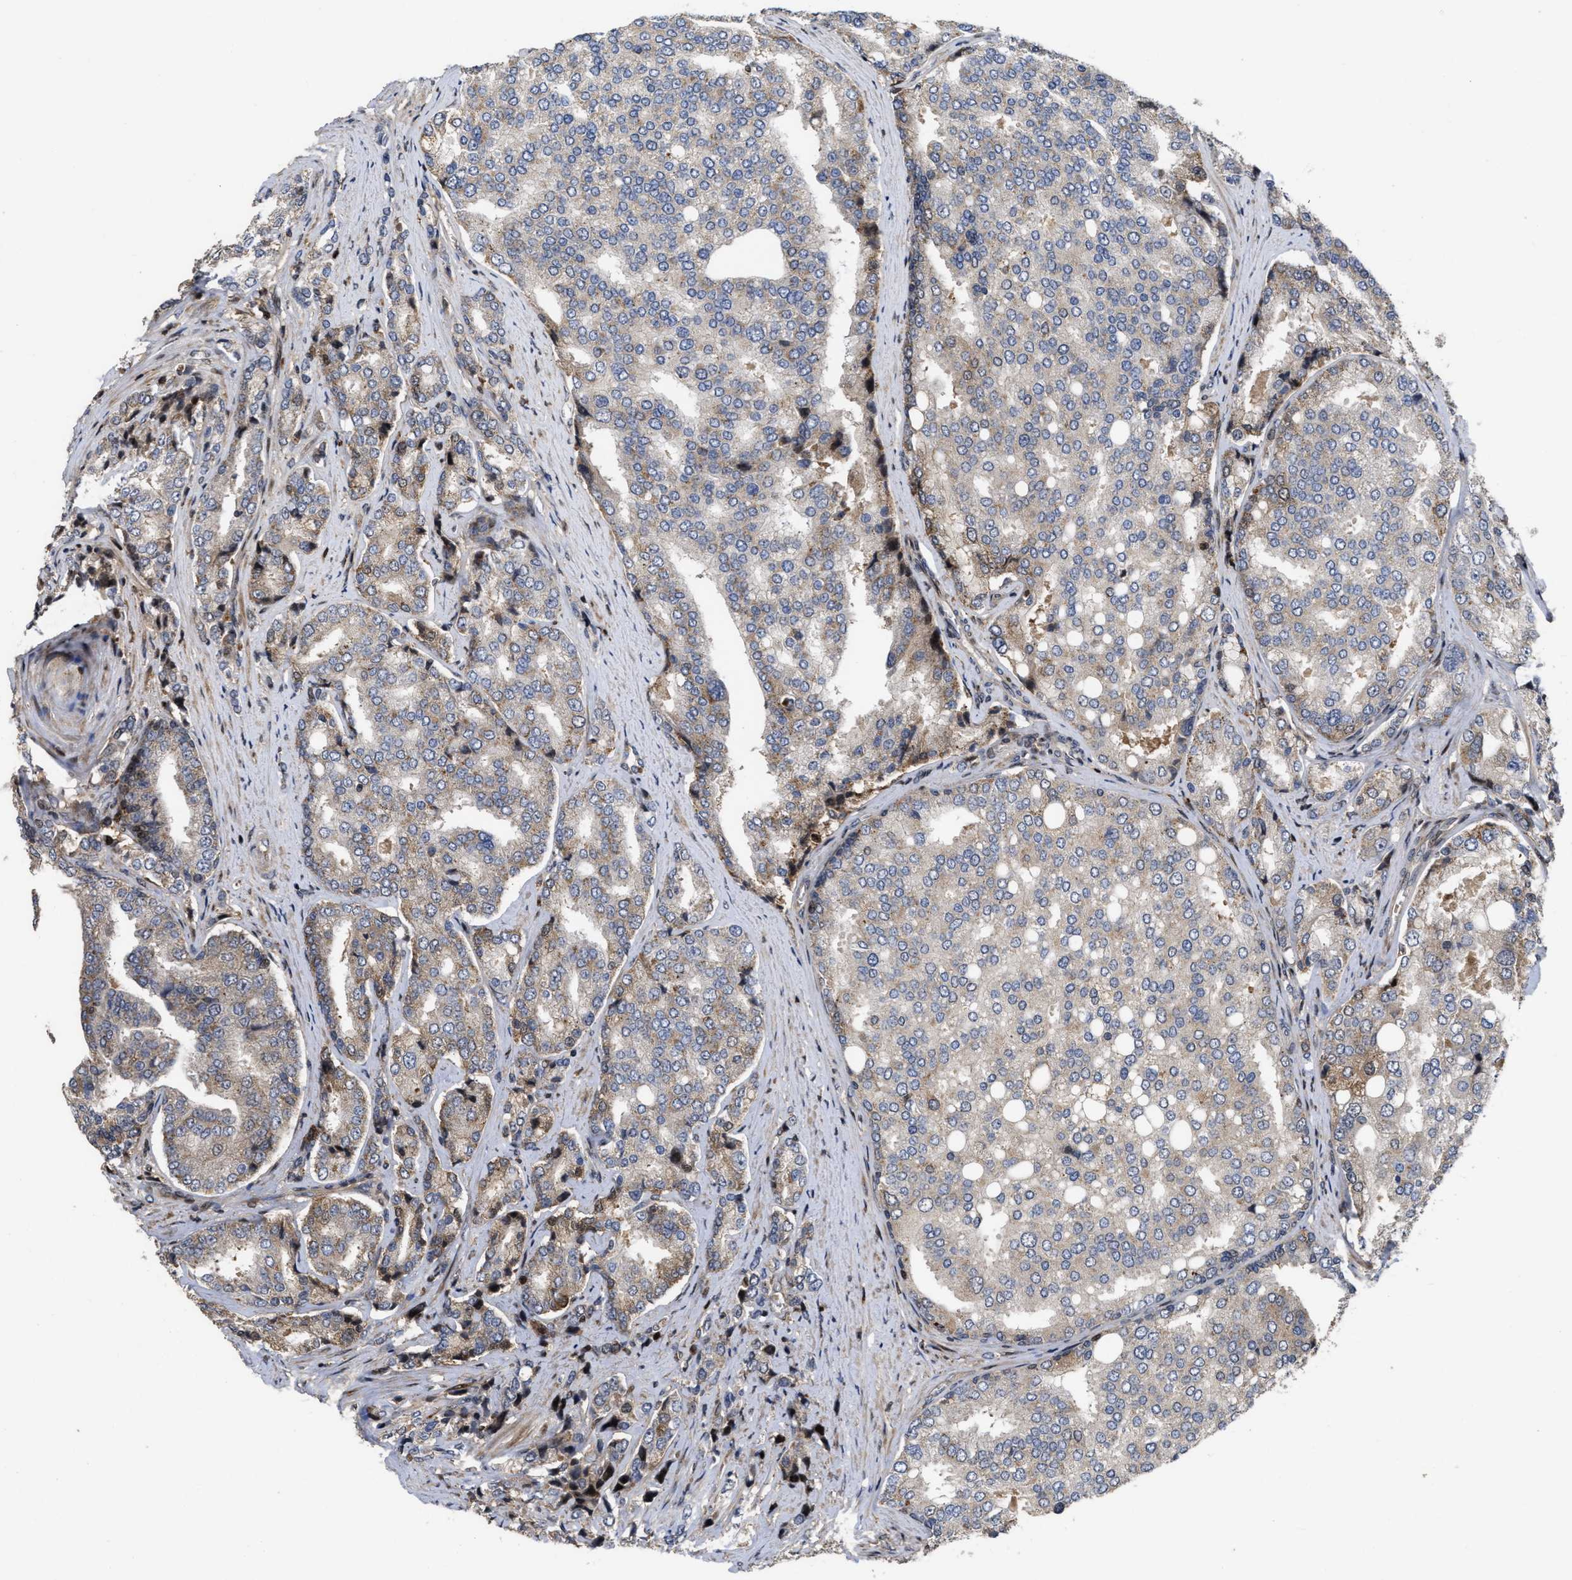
{"staining": {"intensity": "moderate", "quantity": "25%-75%", "location": "cytoplasmic/membranous"}, "tissue": "prostate cancer", "cell_type": "Tumor cells", "image_type": "cancer", "snomed": [{"axis": "morphology", "description": "Adenocarcinoma, High grade"}, {"axis": "topography", "description": "Prostate"}], "caption": "IHC of prostate high-grade adenocarcinoma displays medium levels of moderate cytoplasmic/membranous staining in approximately 25%-75% of tumor cells.", "gene": "CBR3", "patient": {"sex": "male", "age": 50}}